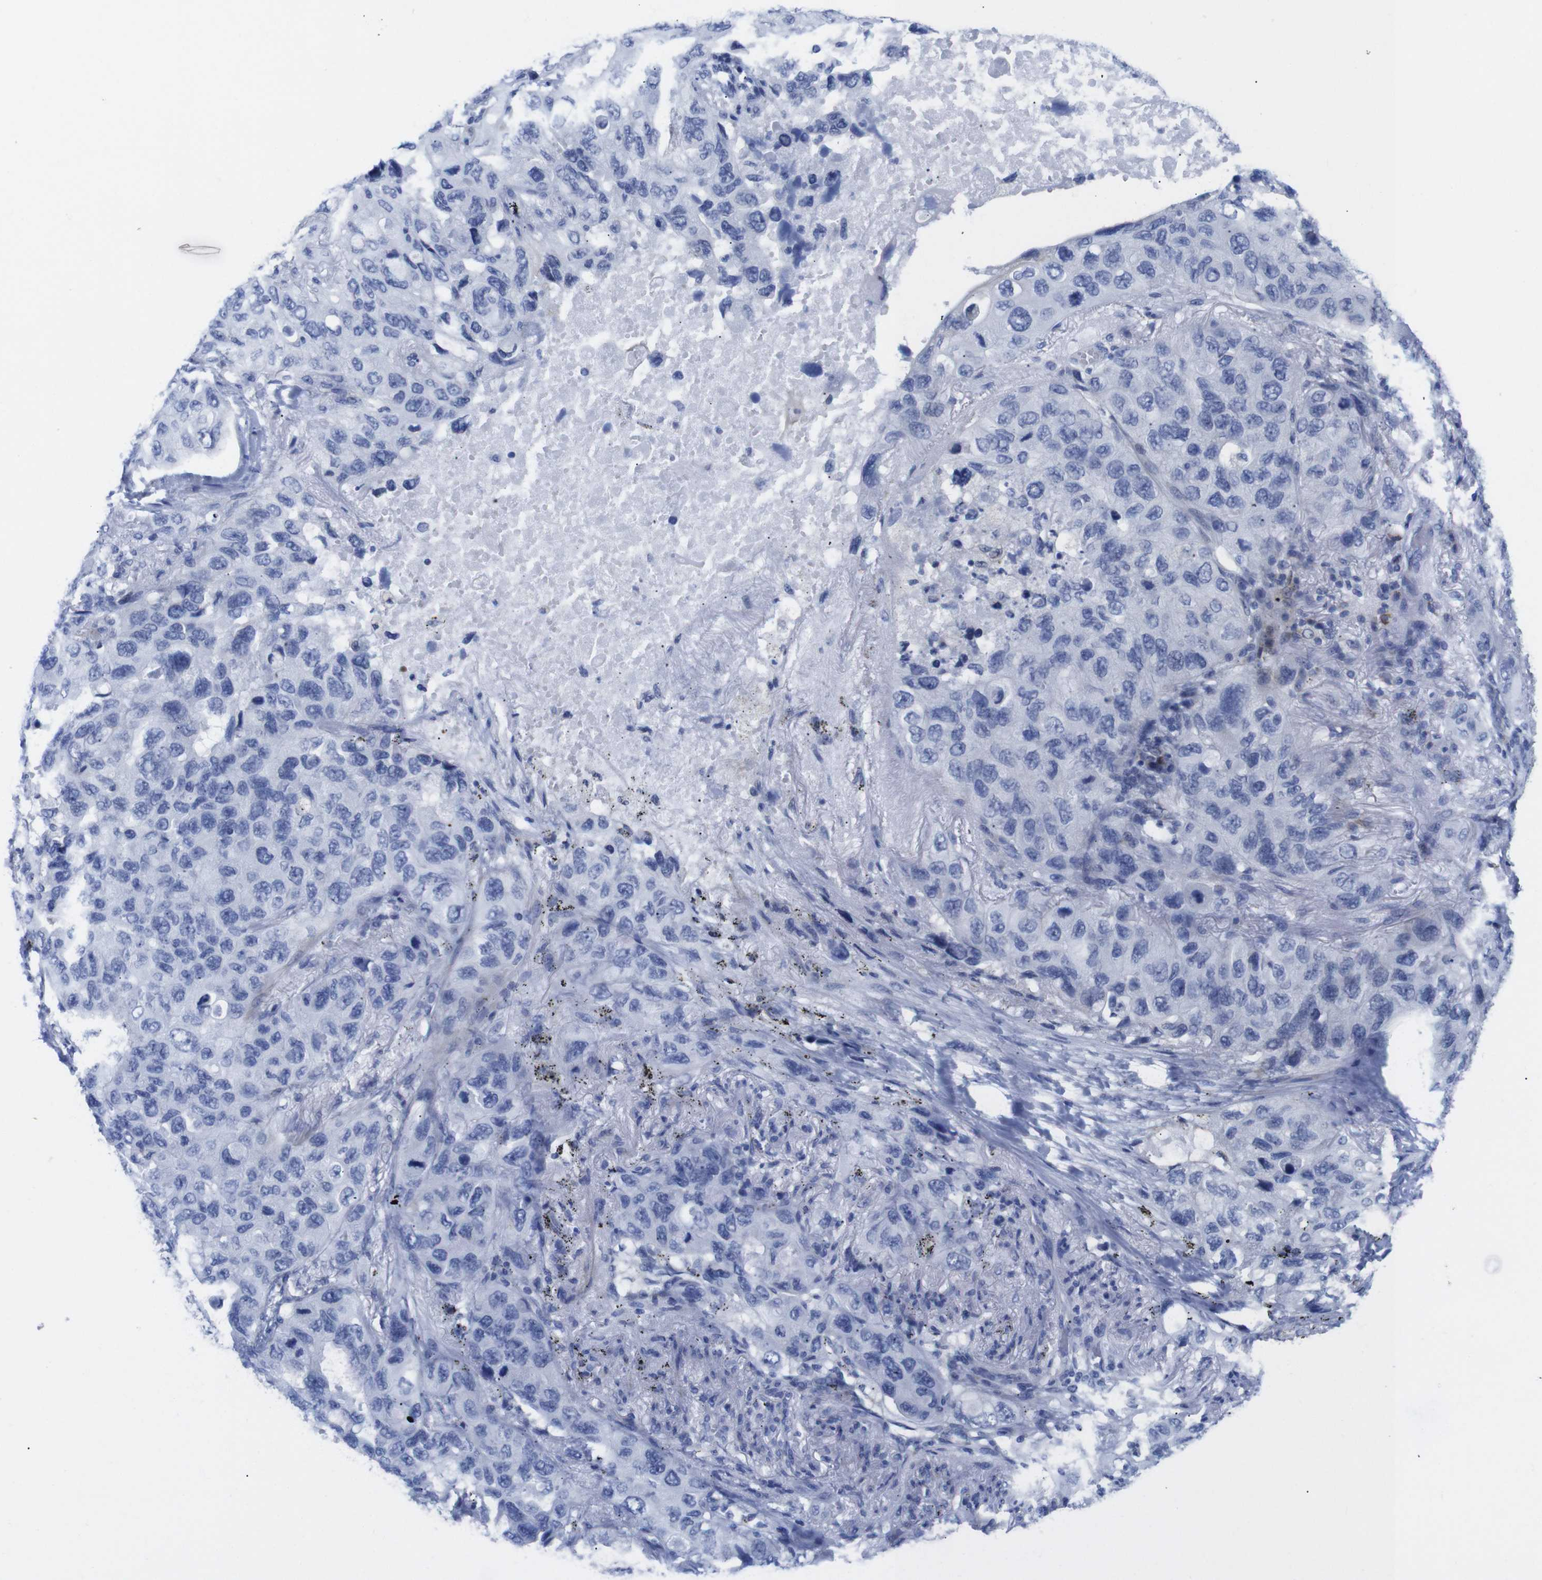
{"staining": {"intensity": "negative", "quantity": "none", "location": "none"}, "tissue": "lung cancer", "cell_type": "Tumor cells", "image_type": "cancer", "snomed": [{"axis": "morphology", "description": "Squamous cell carcinoma, NOS"}, {"axis": "topography", "description": "Lung"}], "caption": "A high-resolution photomicrograph shows IHC staining of lung cancer, which shows no significant positivity in tumor cells.", "gene": "LRRC55", "patient": {"sex": "female", "age": 73}}